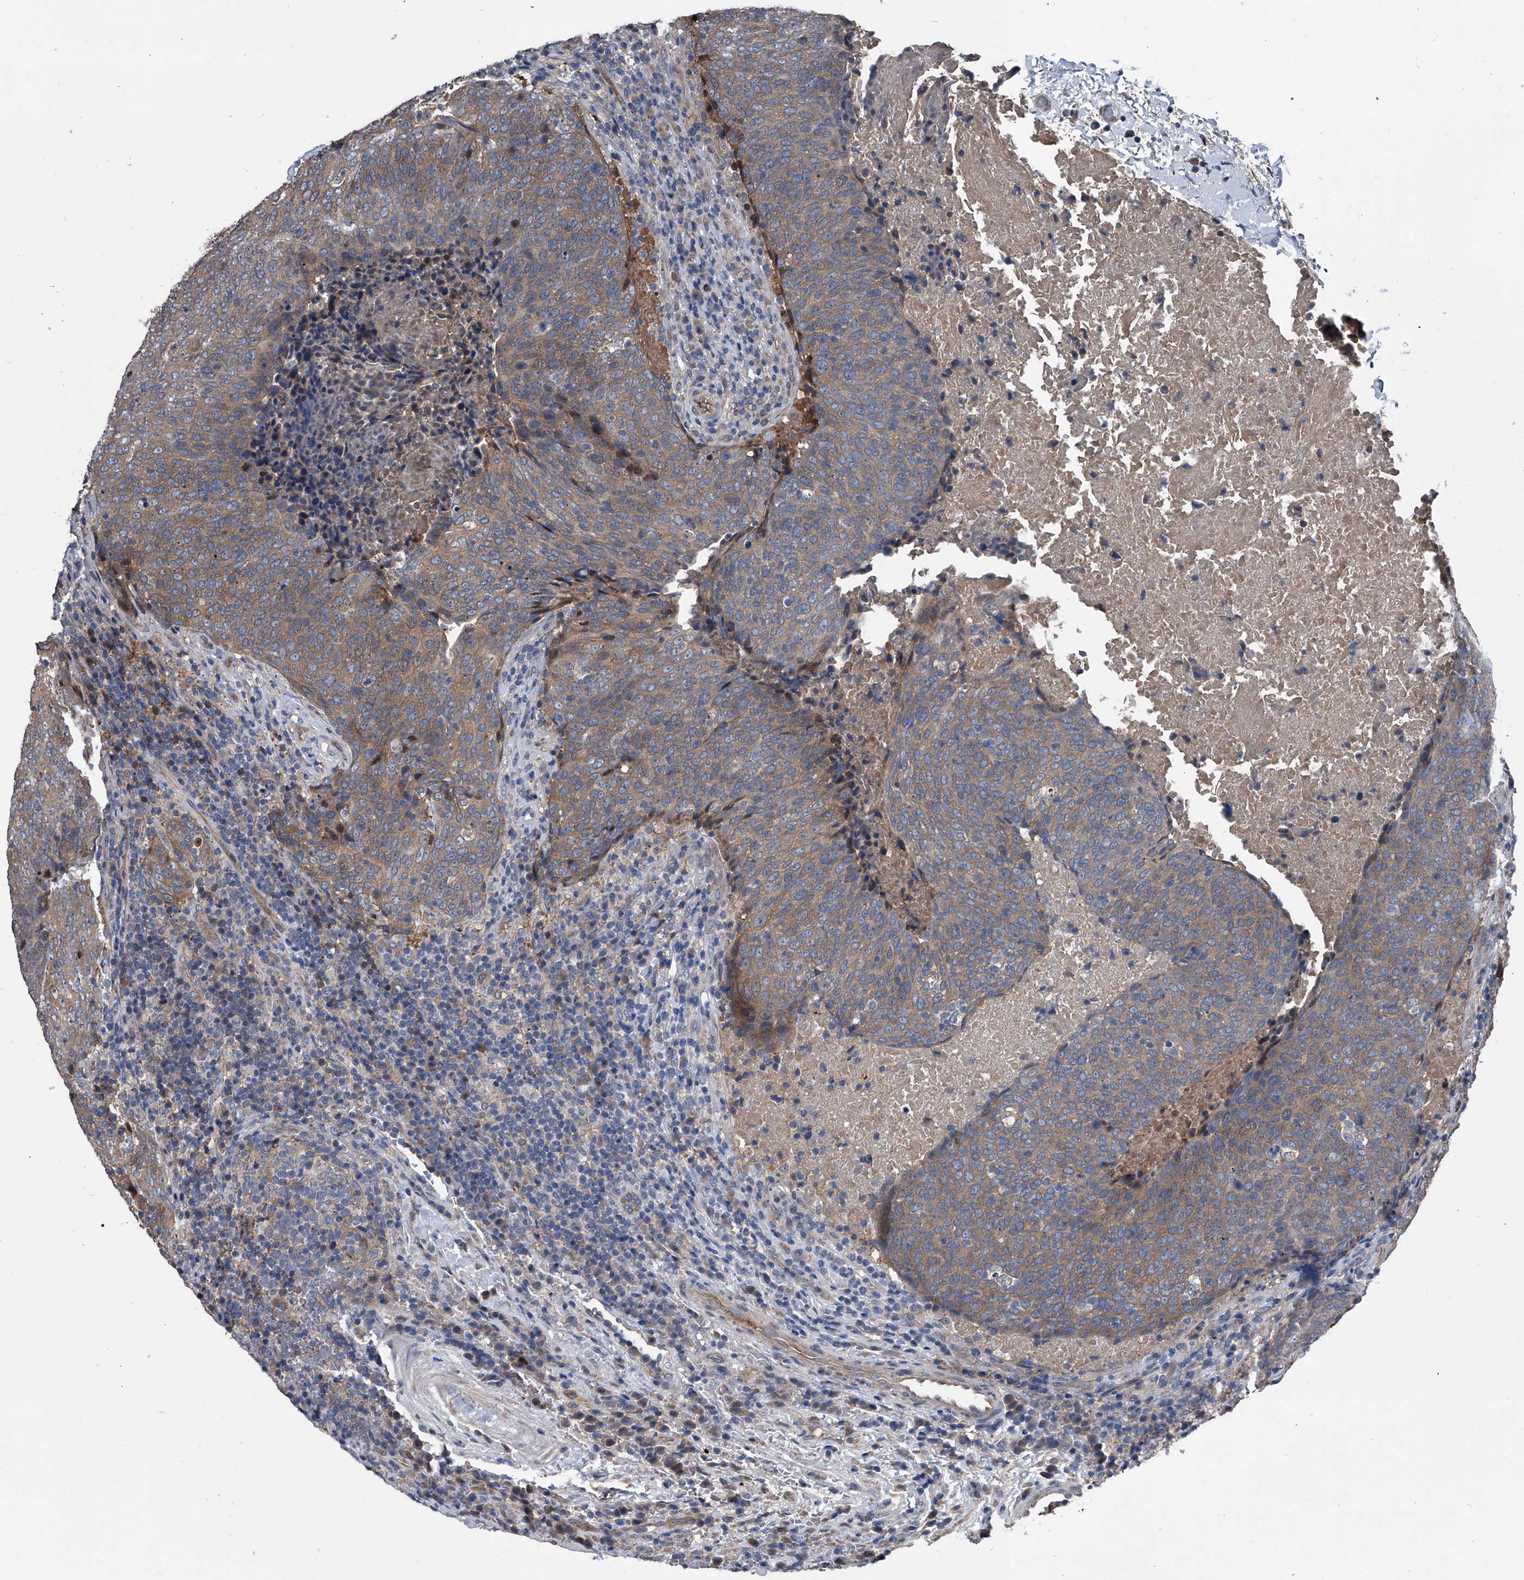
{"staining": {"intensity": "moderate", "quantity": ">75%", "location": "cytoplasmic/membranous"}, "tissue": "head and neck cancer", "cell_type": "Tumor cells", "image_type": "cancer", "snomed": [{"axis": "morphology", "description": "Squamous cell carcinoma, NOS"}, {"axis": "morphology", "description": "Squamous cell carcinoma, metastatic, NOS"}, {"axis": "topography", "description": "Lymph node"}, {"axis": "topography", "description": "Head-Neck"}], "caption": "A photomicrograph showing moderate cytoplasmic/membranous staining in about >75% of tumor cells in squamous cell carcinoma (head and neck), as visualized by brown immunohistochemical staining.", "gene": "KIF13A", "patient": {"sex": "male", "age": 62}}